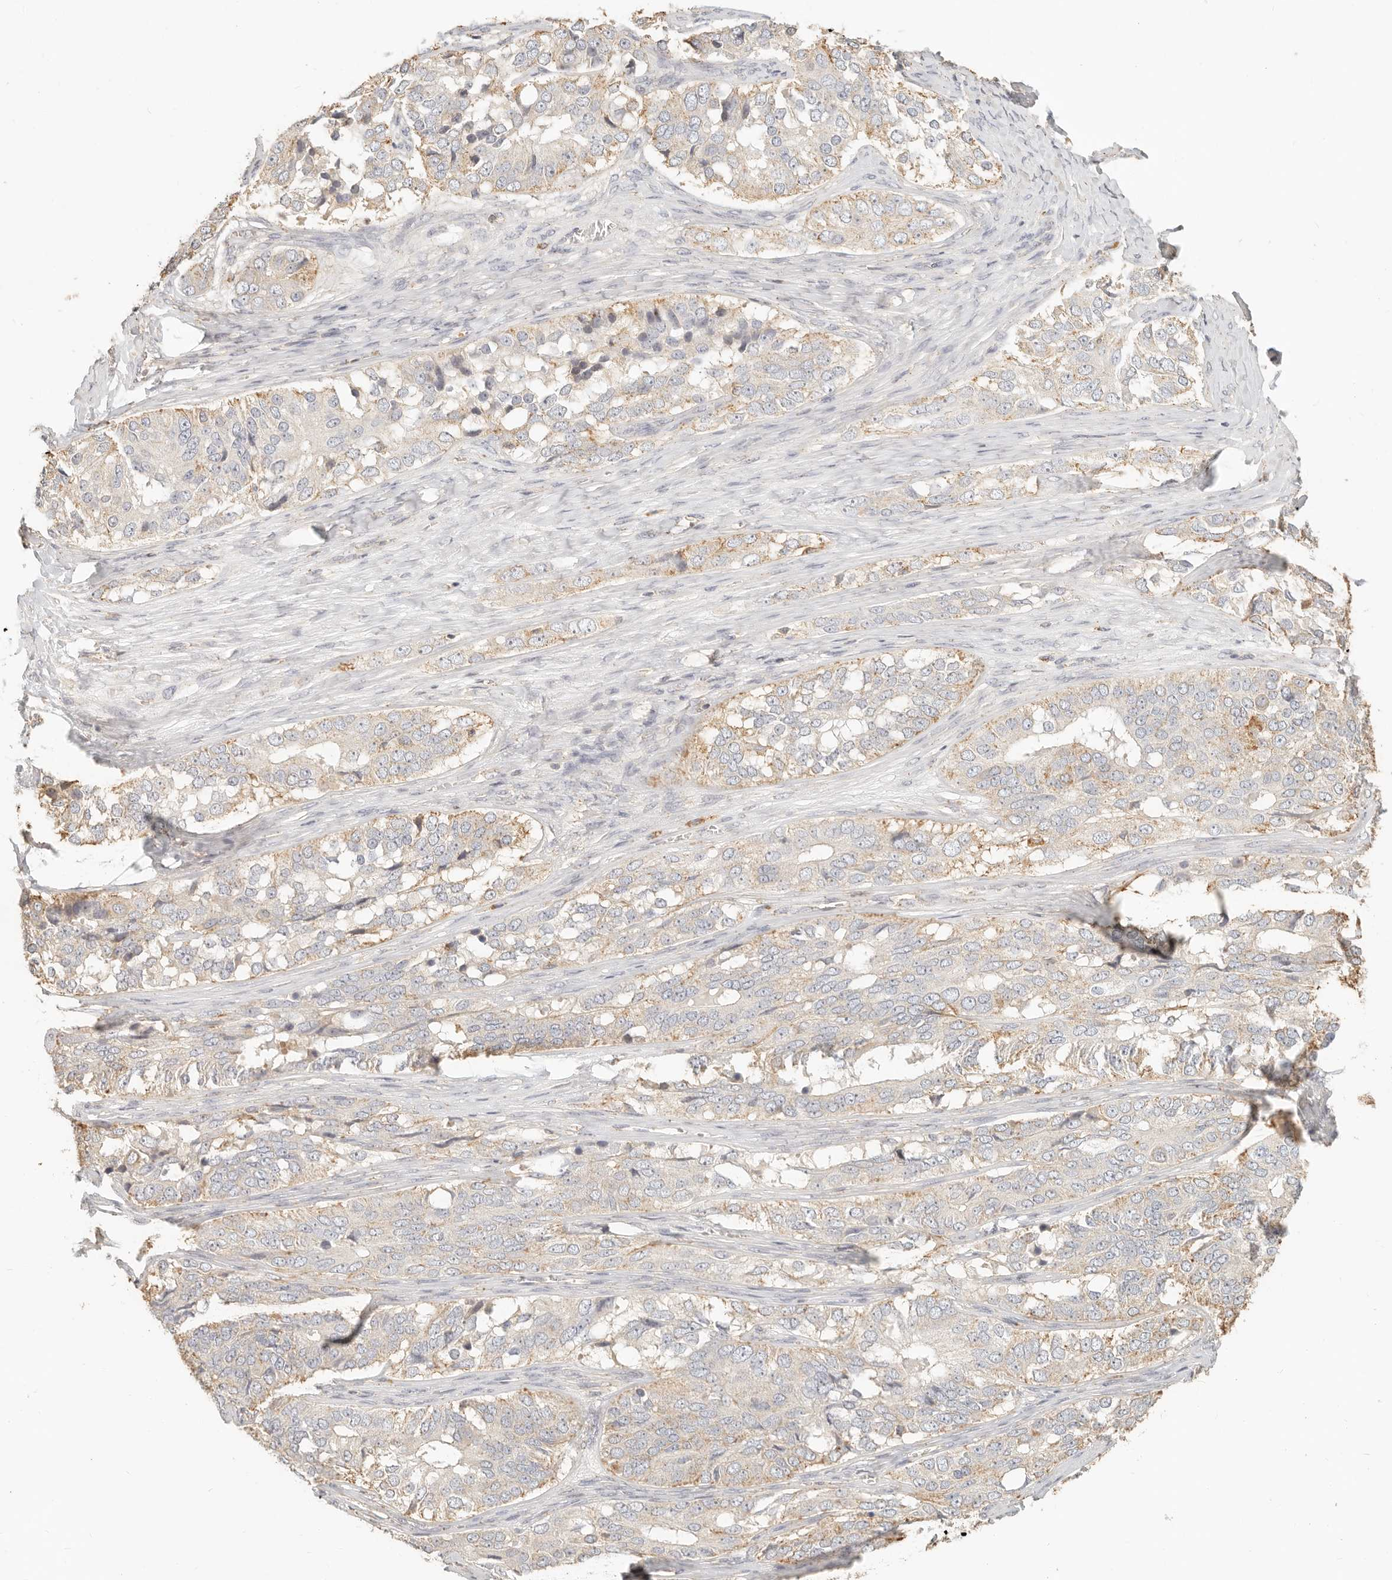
{"staining": {"intensity": "moderate", "quantity": "<25%", "location": "cytoplasmic/membranous"}, "tissue": "ovarian cancer", "cell_type": "Tumor cells", "image_type": "cancer", "snomed": [{"axis": "morphology", "description": "Carcinoma, endometroid"}, {"axis": "topography", "description": "Ovary"}], "caption": "About <25% of tumor cells in ovarian cancer (endometroid carcinoma) demonstrate moderate cytoplasmic/membranous protein expression as visualized by brown immunohistochemical staining.", "gene": "CNMD", "patient": {"sex": "female", "age": 51}}